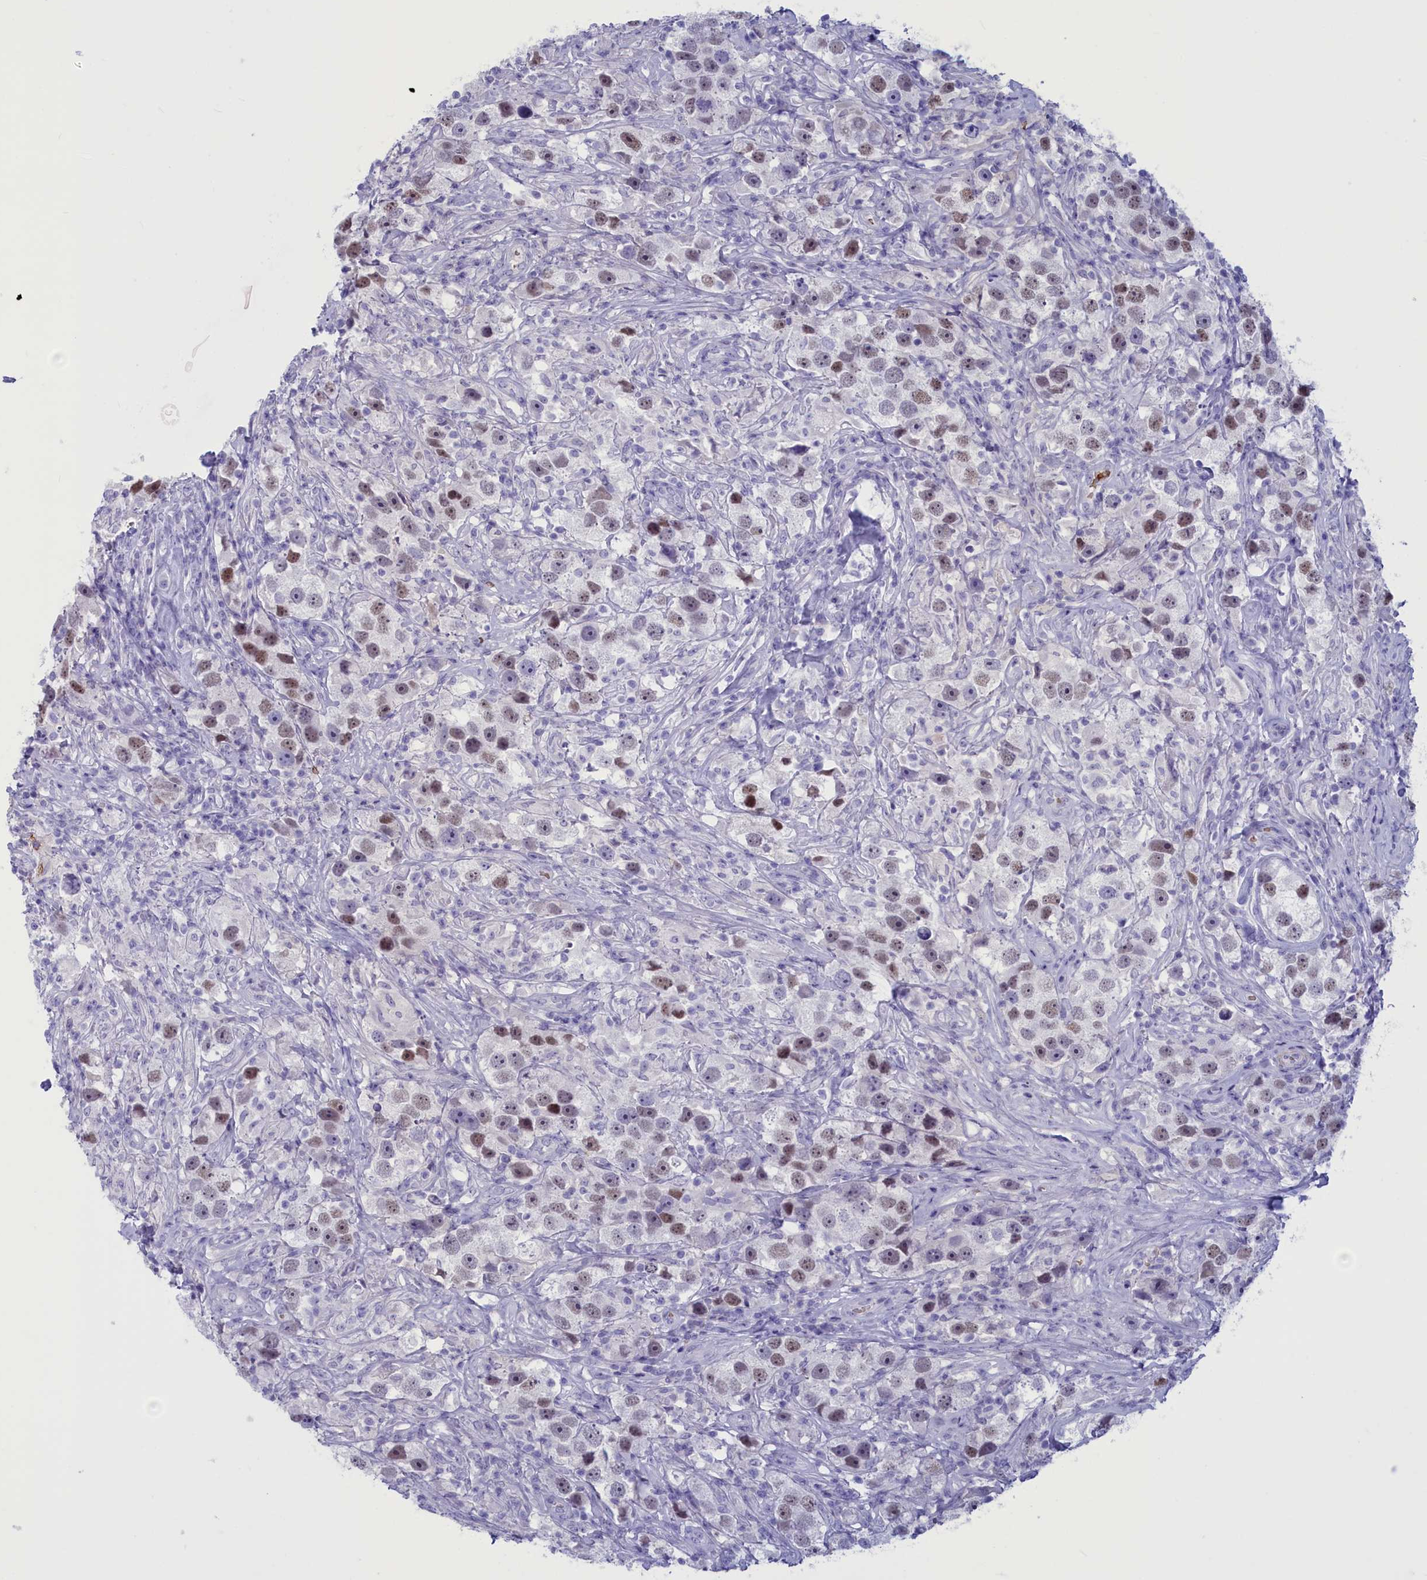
{"staining": {"intensity": "weak", "quantity": "25%-75%", "location": "nuclear"}, "tissue": "testis cancer", "cell_type": "Tumor cells", "image_type": "cancer", "snomed": [{"axis": "morphology", "description": "Seminoma, NOS"}, {"axis": "topography", "description": "Testis"}], "caption": "Approximately 25%-75% of tumor cells in human testis cancer demonstrate weak nuclear protein positivity as visualized by brown immunohistochemical staining.", "gene": "GAPDHS", "patient": {"sex": "male", "age": 49}}